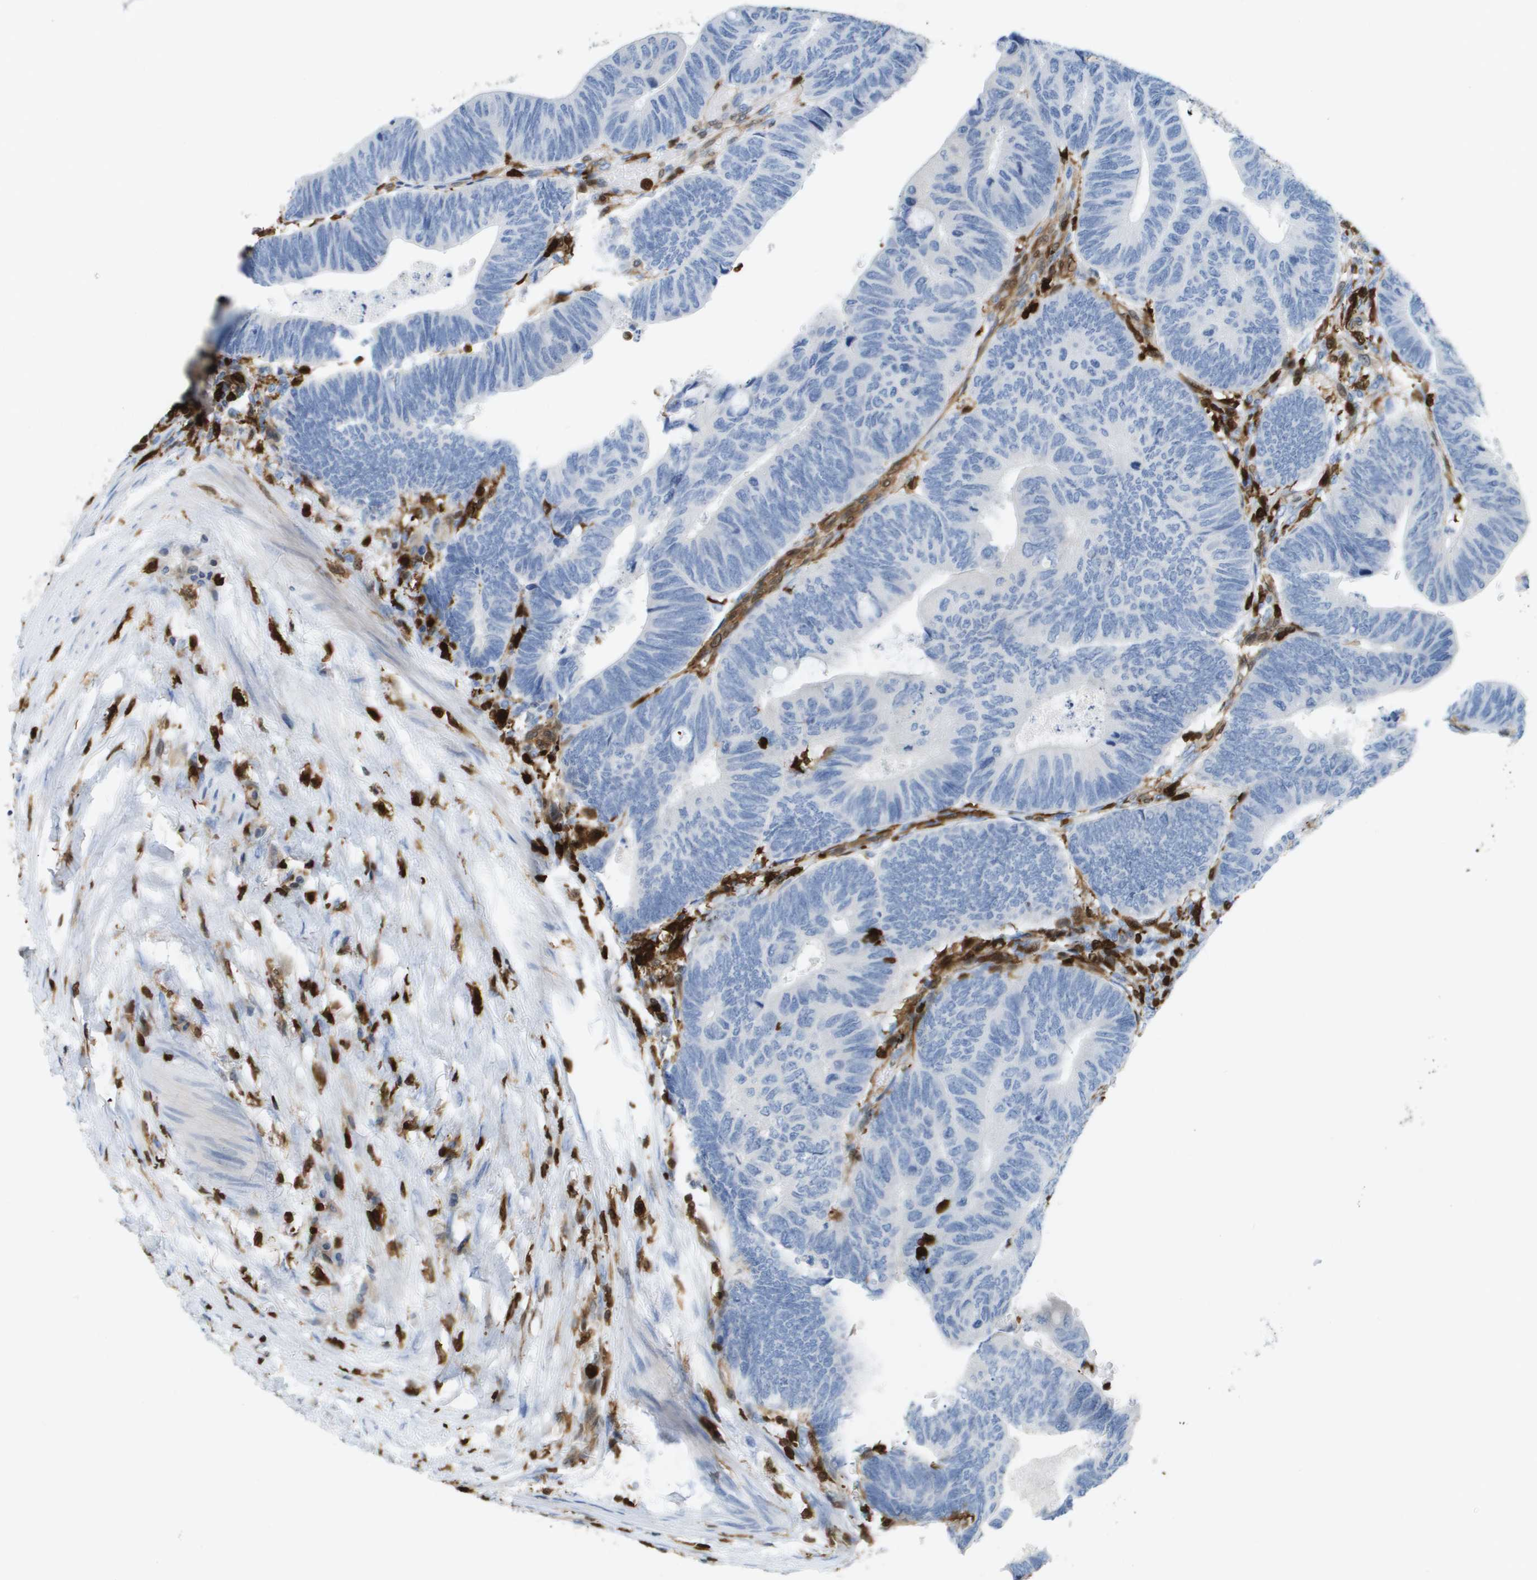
{"staining": {"intensity": "negative", "quantity": "none", "location": "none"}, "tissue": "colorectal cancer", "cell_type": "Tumor cells", "image_type": "cancer", "snomed": [{"axis": "morphology", "description": "Normal tissue, NOS"}, {"axis": "morphology", "description": "Adenocarcinoma, NOS"}, {"axis": "topography", "description": "Rectum"}, {"axis": "topography", "description": "Peripheral nerve tissue"}], "caption": "Colorectal adenocarcinoma stained for a protein using immunohistochemistry (IHC) demonstrates no positivity tumor cells.", "gene": "DOCK5", "patient": {"sex": "male", "age": 92}}